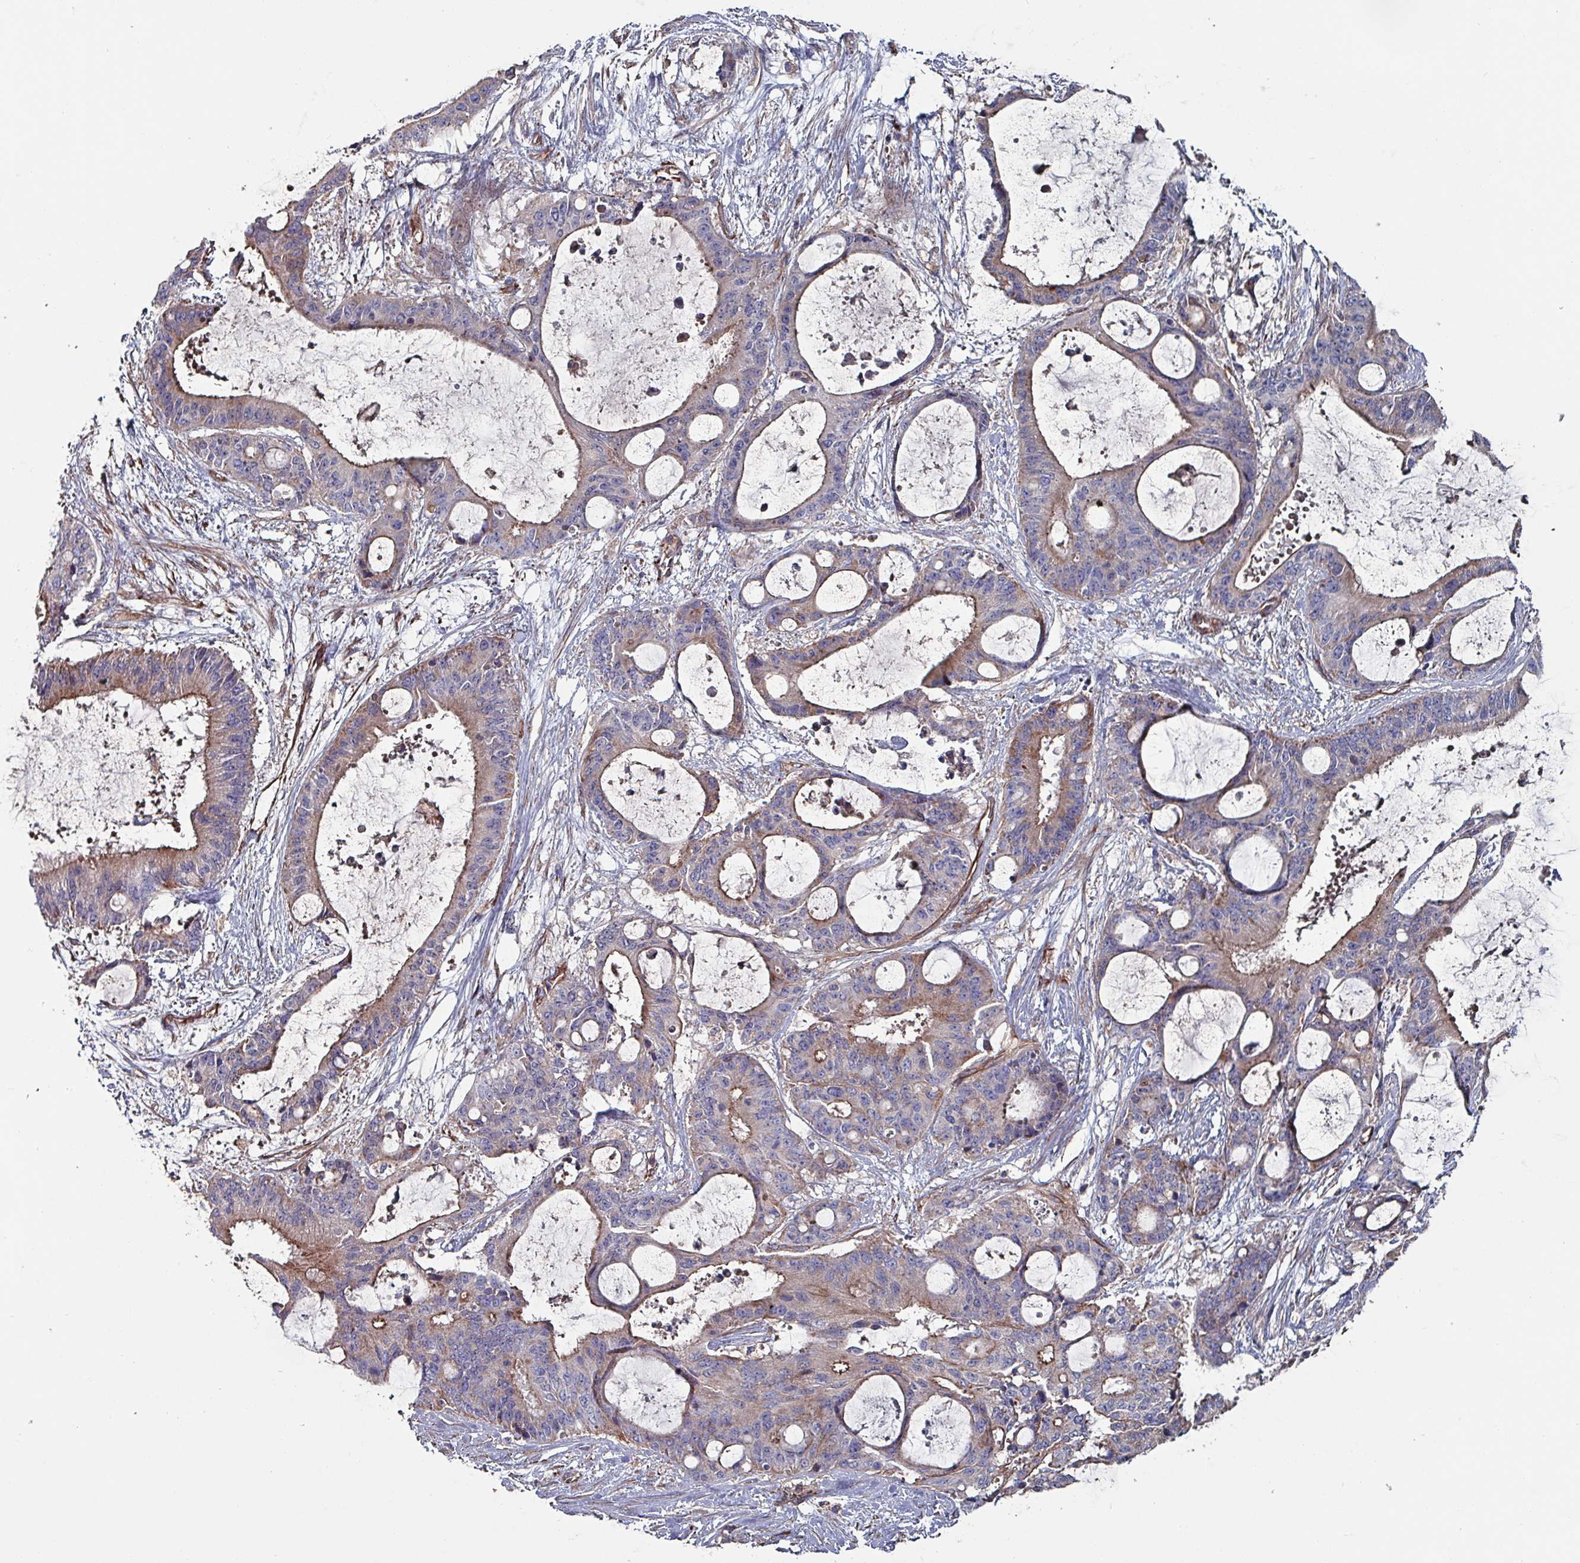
{"staining": {"intensity": "weak", "quantity": "25%-75%", "location": "cytoplasmic/membranous"}, "tissue": "liver cancer", "cell_type": "Tumor cells", "image_type": "cancer", "snomed": [{"axis": "morphology", "description": "Normal tissue, NOS"}, {"axis": "morphology", "description": "Cholangiocarcinoma"}, {"axis": "topography", "description": "Liver"}, {"axis": "topography", "description": "Peripheral nerve tissue"}], "caption": "Weak cytoplasmic/membranous staining is seen in approximately 25%-75% of tumor cells in liver cancer.", "gene": "ANO10", "patient": {"sex": "female", "age": 73}}